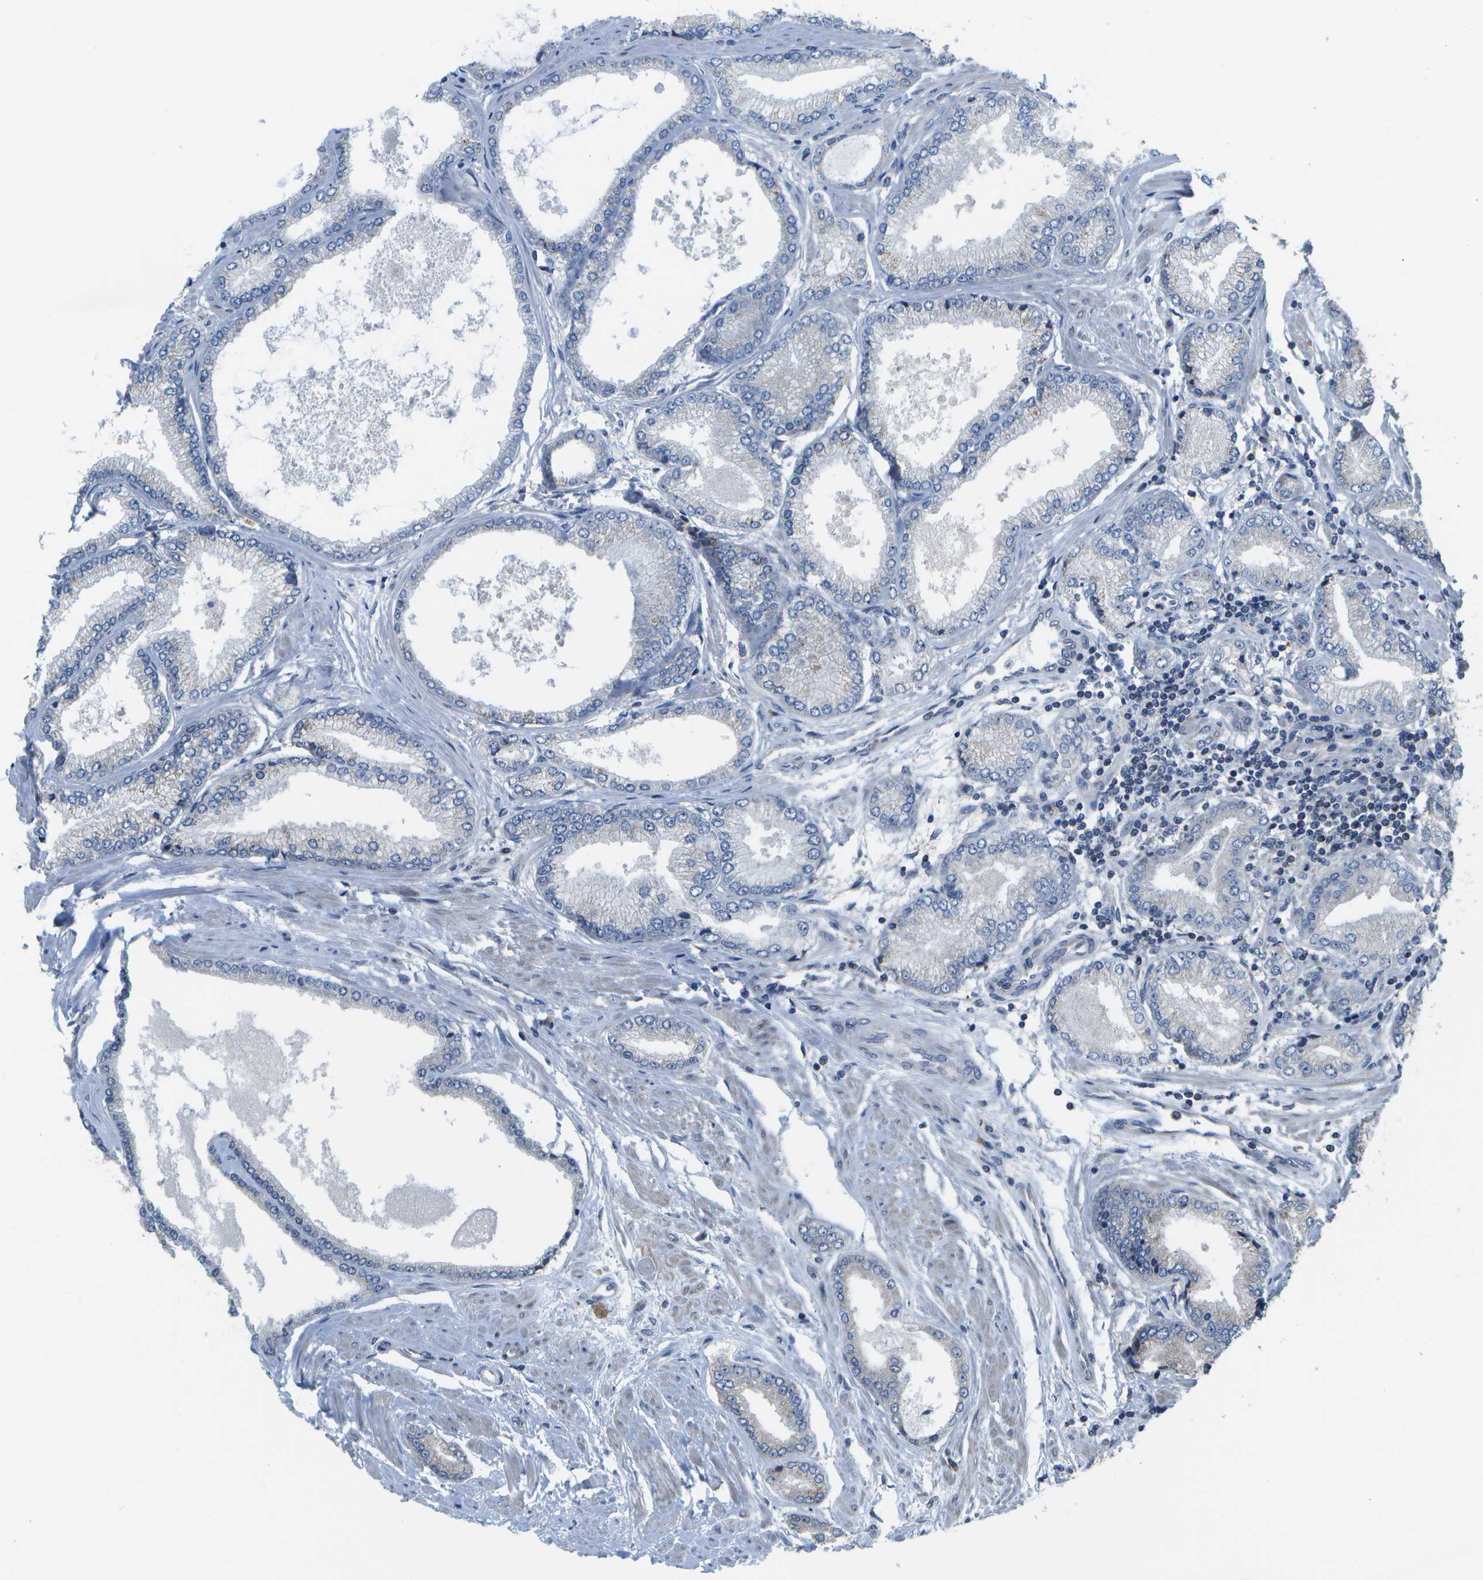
{"staining": {"intensity": "negative", "quantity": "none", "location": "none"}, "tissue": "prostate cancer", "cell_type": "Tumor cells", "image_type": "cancer", "snomed": [{"axis": "morphology", "description": "Adenocarcinoma, High grade"}, {"axis": "topography", "description": "Prostate"}], "caption": "High power microscopy micrograph of an immunohistochemistry histopathology image of prostate cancer (high-grade adenocarcinoma), revealing no significant expression in tumor cells.", "gene": "HADHA", "patient": {"sex": "male", "age": 61}}